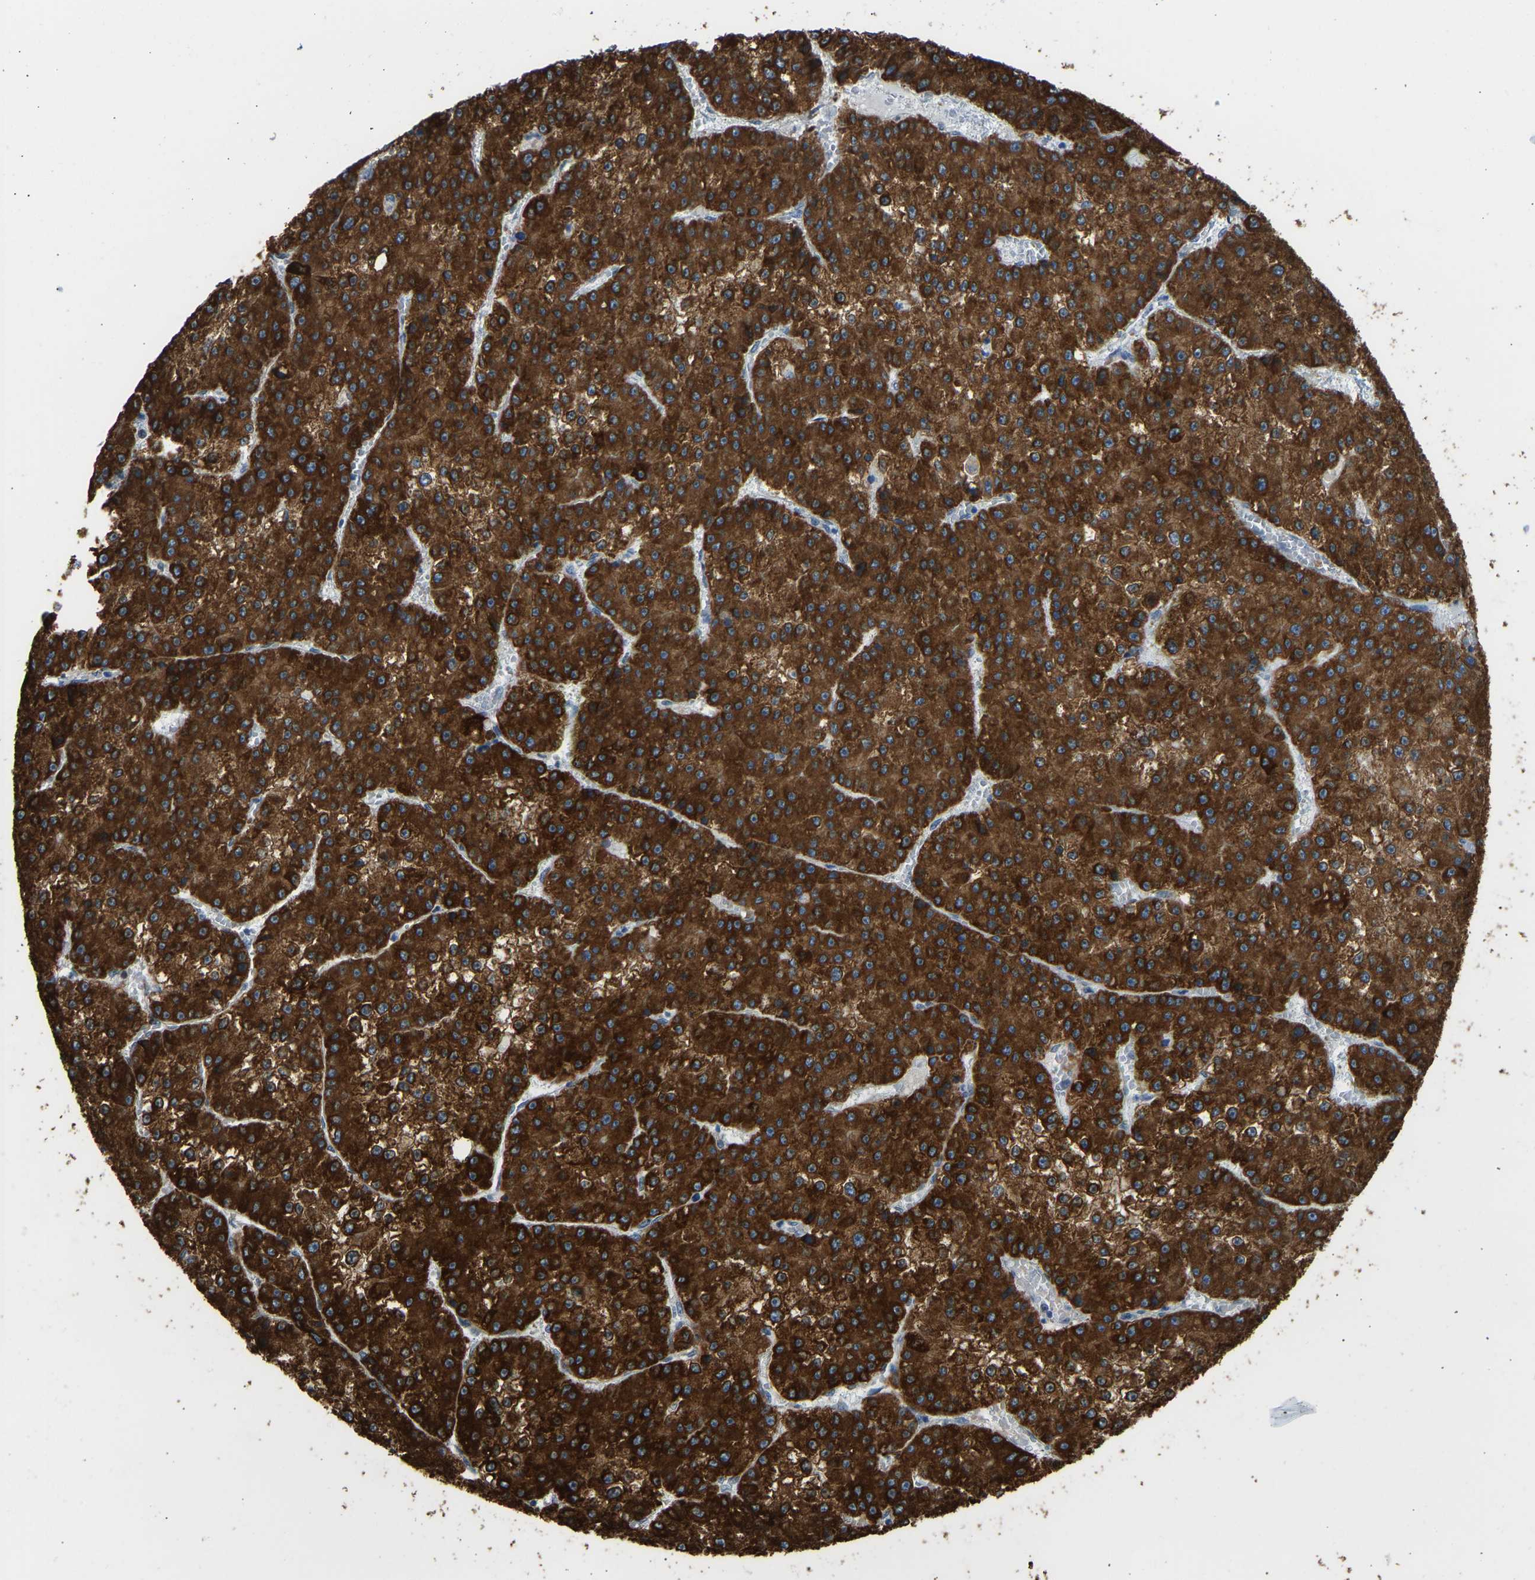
{"staining": {"intensity": "strong", "quantity": ">75%", "location": "cytoplasmic/membranous"}, "tissue": "liver cancer", "cell_type": "Tumor cells", "image_type": "cancer", "snomed": [{"axis": "morphology", "description": "Carcinoma, Hepatocellular, NOS"}, {"axis": "topography", "description": "Liver"}], "caption": "Human liver hepatocellular carcinoma stained with a protein marker displays strong staining in tumor cells.", "gene": "OS9", "patient": {"sex": "female", "age": 73}}